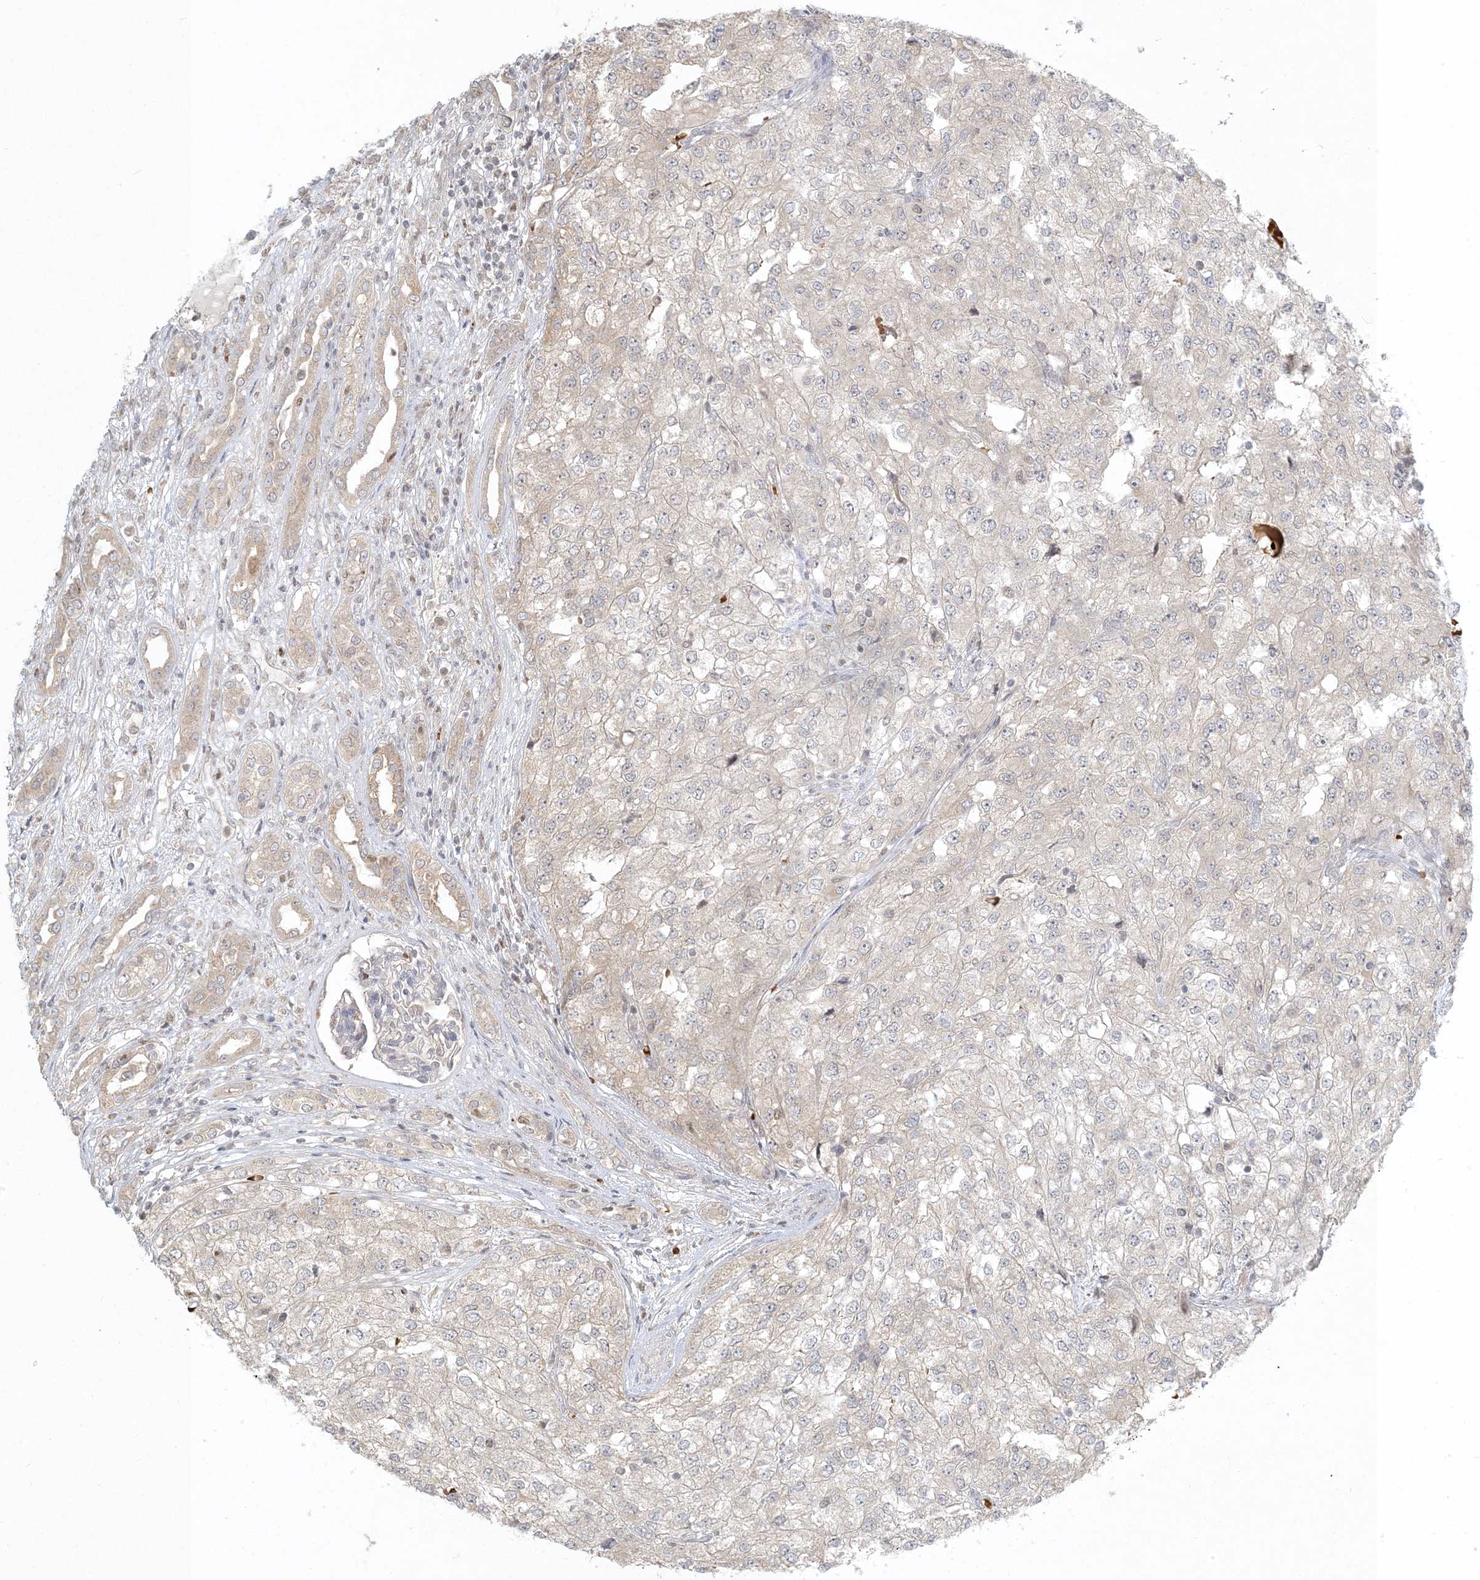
{"staining": {"intensity": "negative", "quantity": "none", "location": "none"}, "tissue": "renal cancer", "cell_type": "Tumor cells", "image_type": "cancer", "snomed": [{"axis": "morphology", "description": "Adenocarcinoma, NOS"}, {"axis": "topography", "description": "Kidney"}], "caption": "Human renal cancer (adenocarcinoma) stained for a protein using IHC shows no positivity in tumor cells.", "gene": "CTDNEP1", "patient": {"sex": "female", "age": 54}}